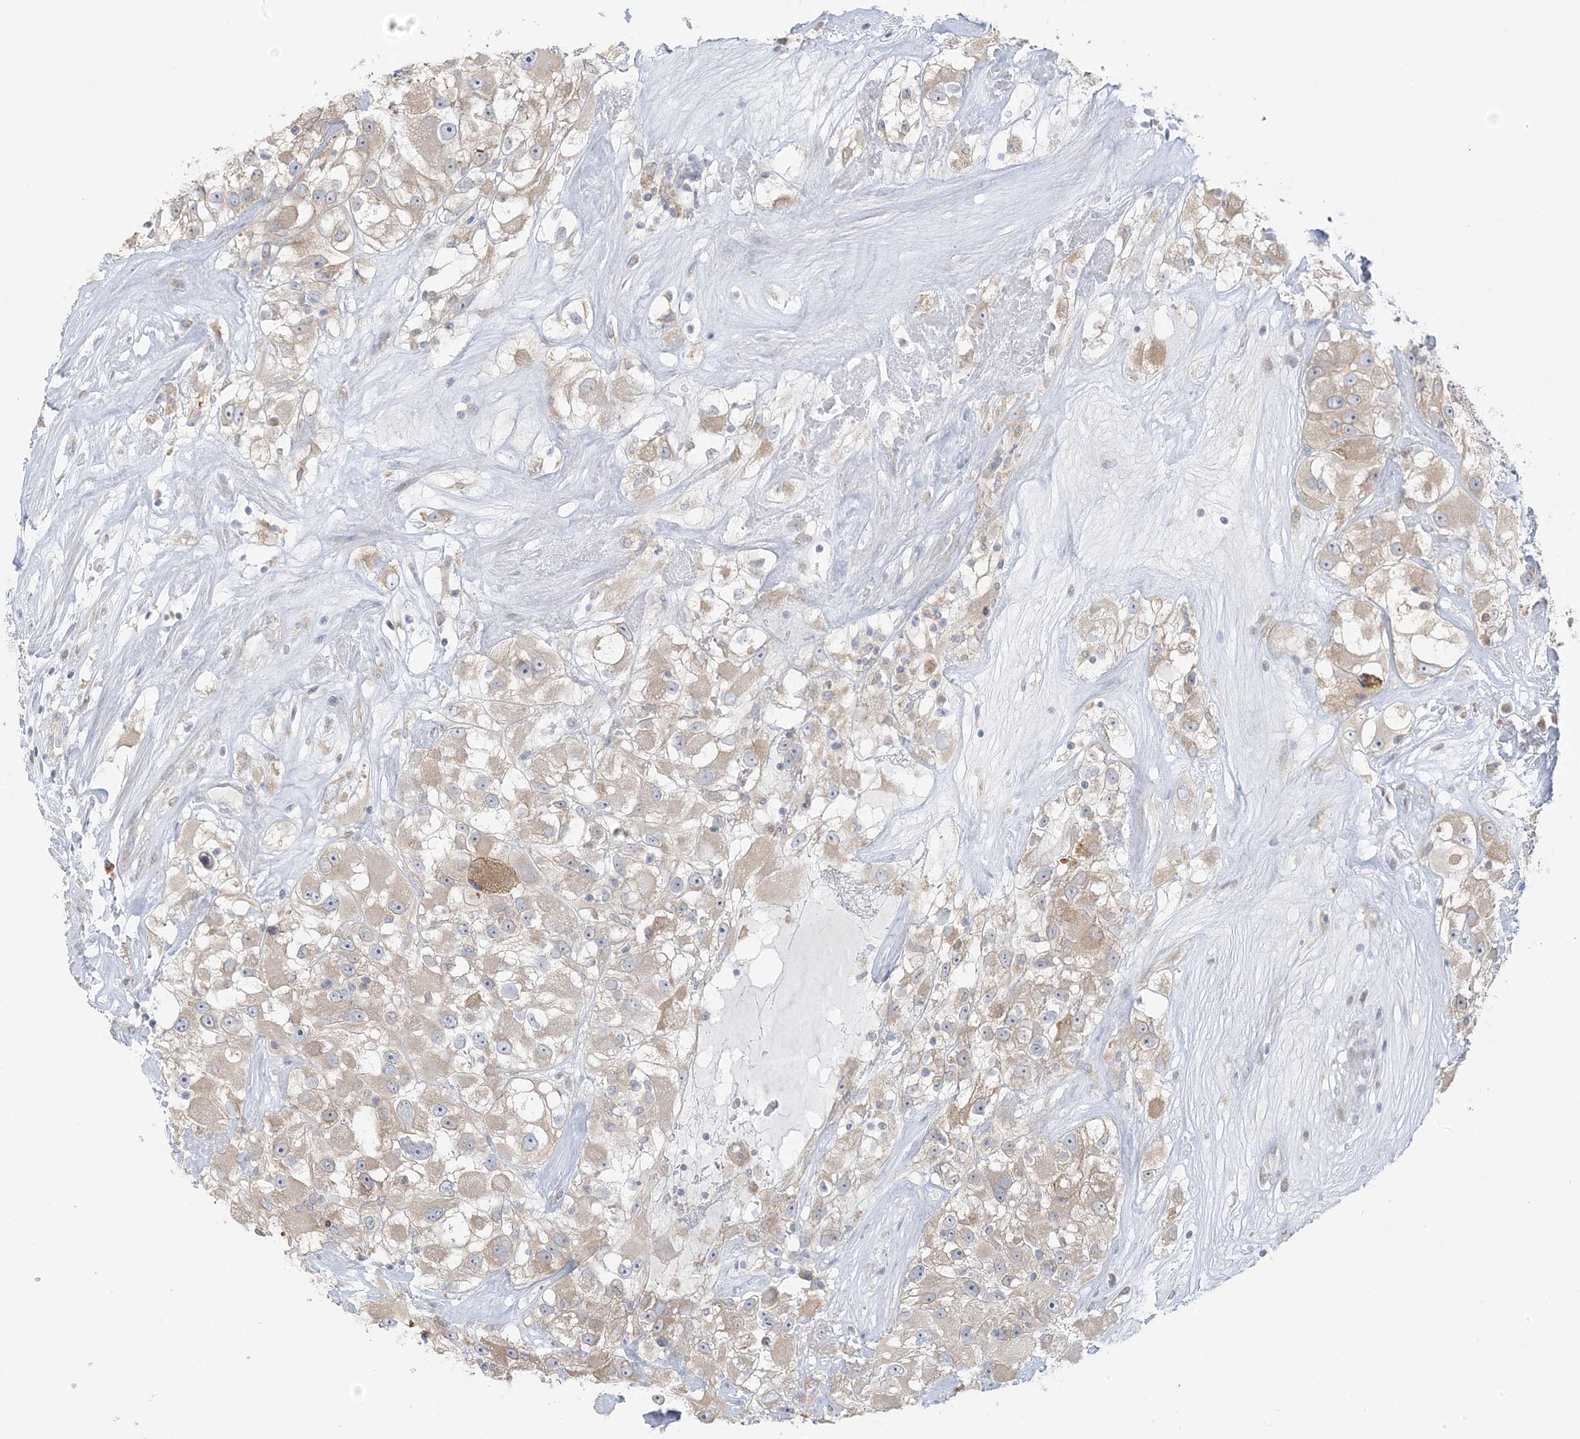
{"staining": {"intensity": "weak", "quantity": ">75%", "location": "cytoplasmic/membranous"}, "tissue": "renal cancer", "cell_type": "Tumor cells", "image_type": "cancer", "snomed": [{"axis": "morphology", "description": "Adenocarcinoma, NOS"}, {"axis": "topography", "description": "Kidney"}], "caption": "Renal cancer stained for a protein (brown) reveals weak cytoplasmic/membranous positive staining in about >75% of tumor cells.", "gene": "EEFSEC", "patient": {"sex": "female", "age": 52}}